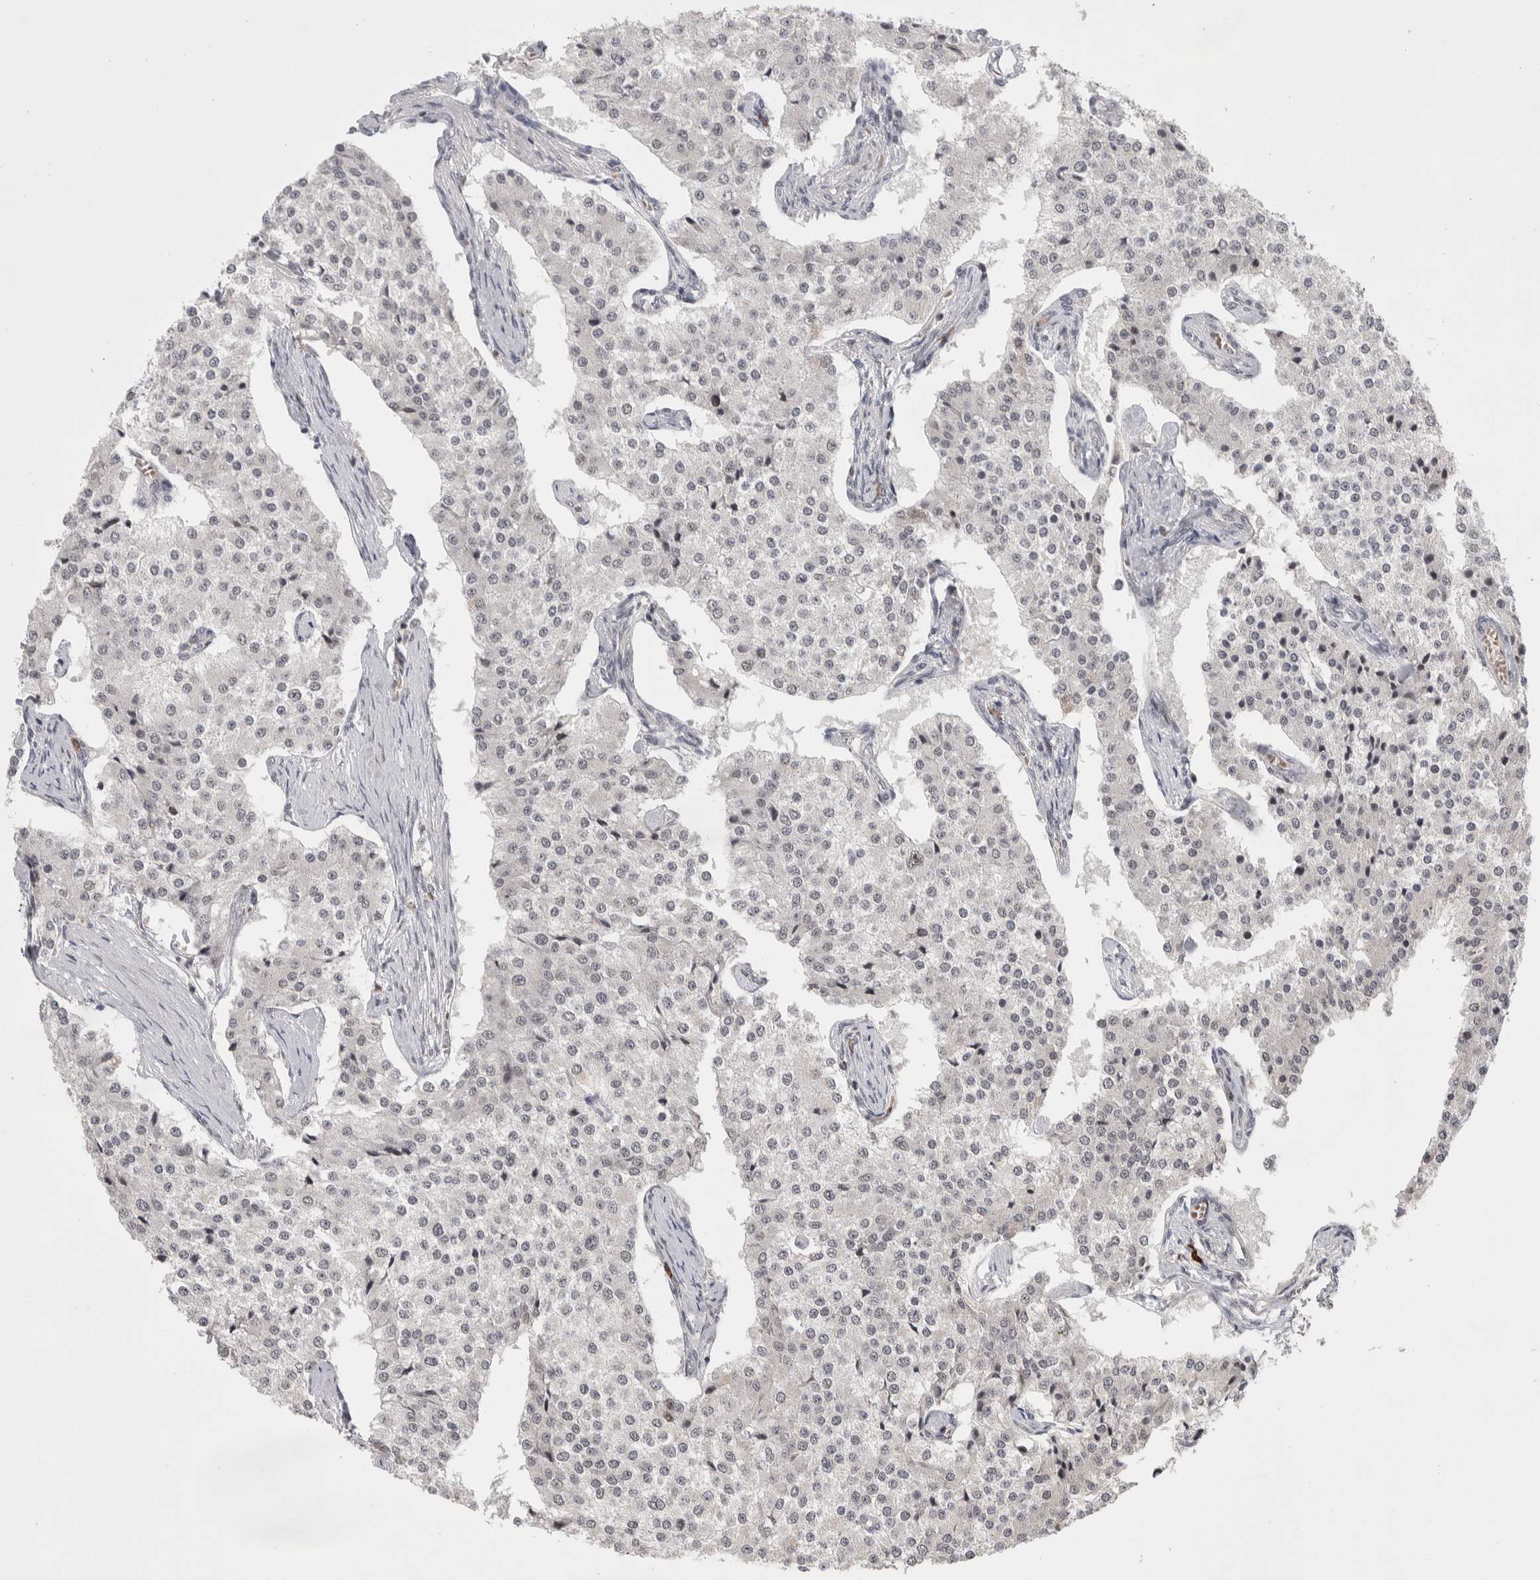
{"staining": {"intensity": "negative", "quantity": "none", "location": "none"}, "tissue": "carcinoid", "cell_type": "Tumor cells", "image_type": "cancer", "snomed": [{"axis": "morphology", "description": "Carcinoid, malignant, NOS"}, {"axis": "topography", "description": "Colon"}], "caption": "Tumor cells show no significant protein positivity in carcinoid. (DAB (3,3'-diaminobenzidine) immunohistochemistry, high magnification).", "gene": "ZNF592", "patient": {"sex": "female", "age": 52}}